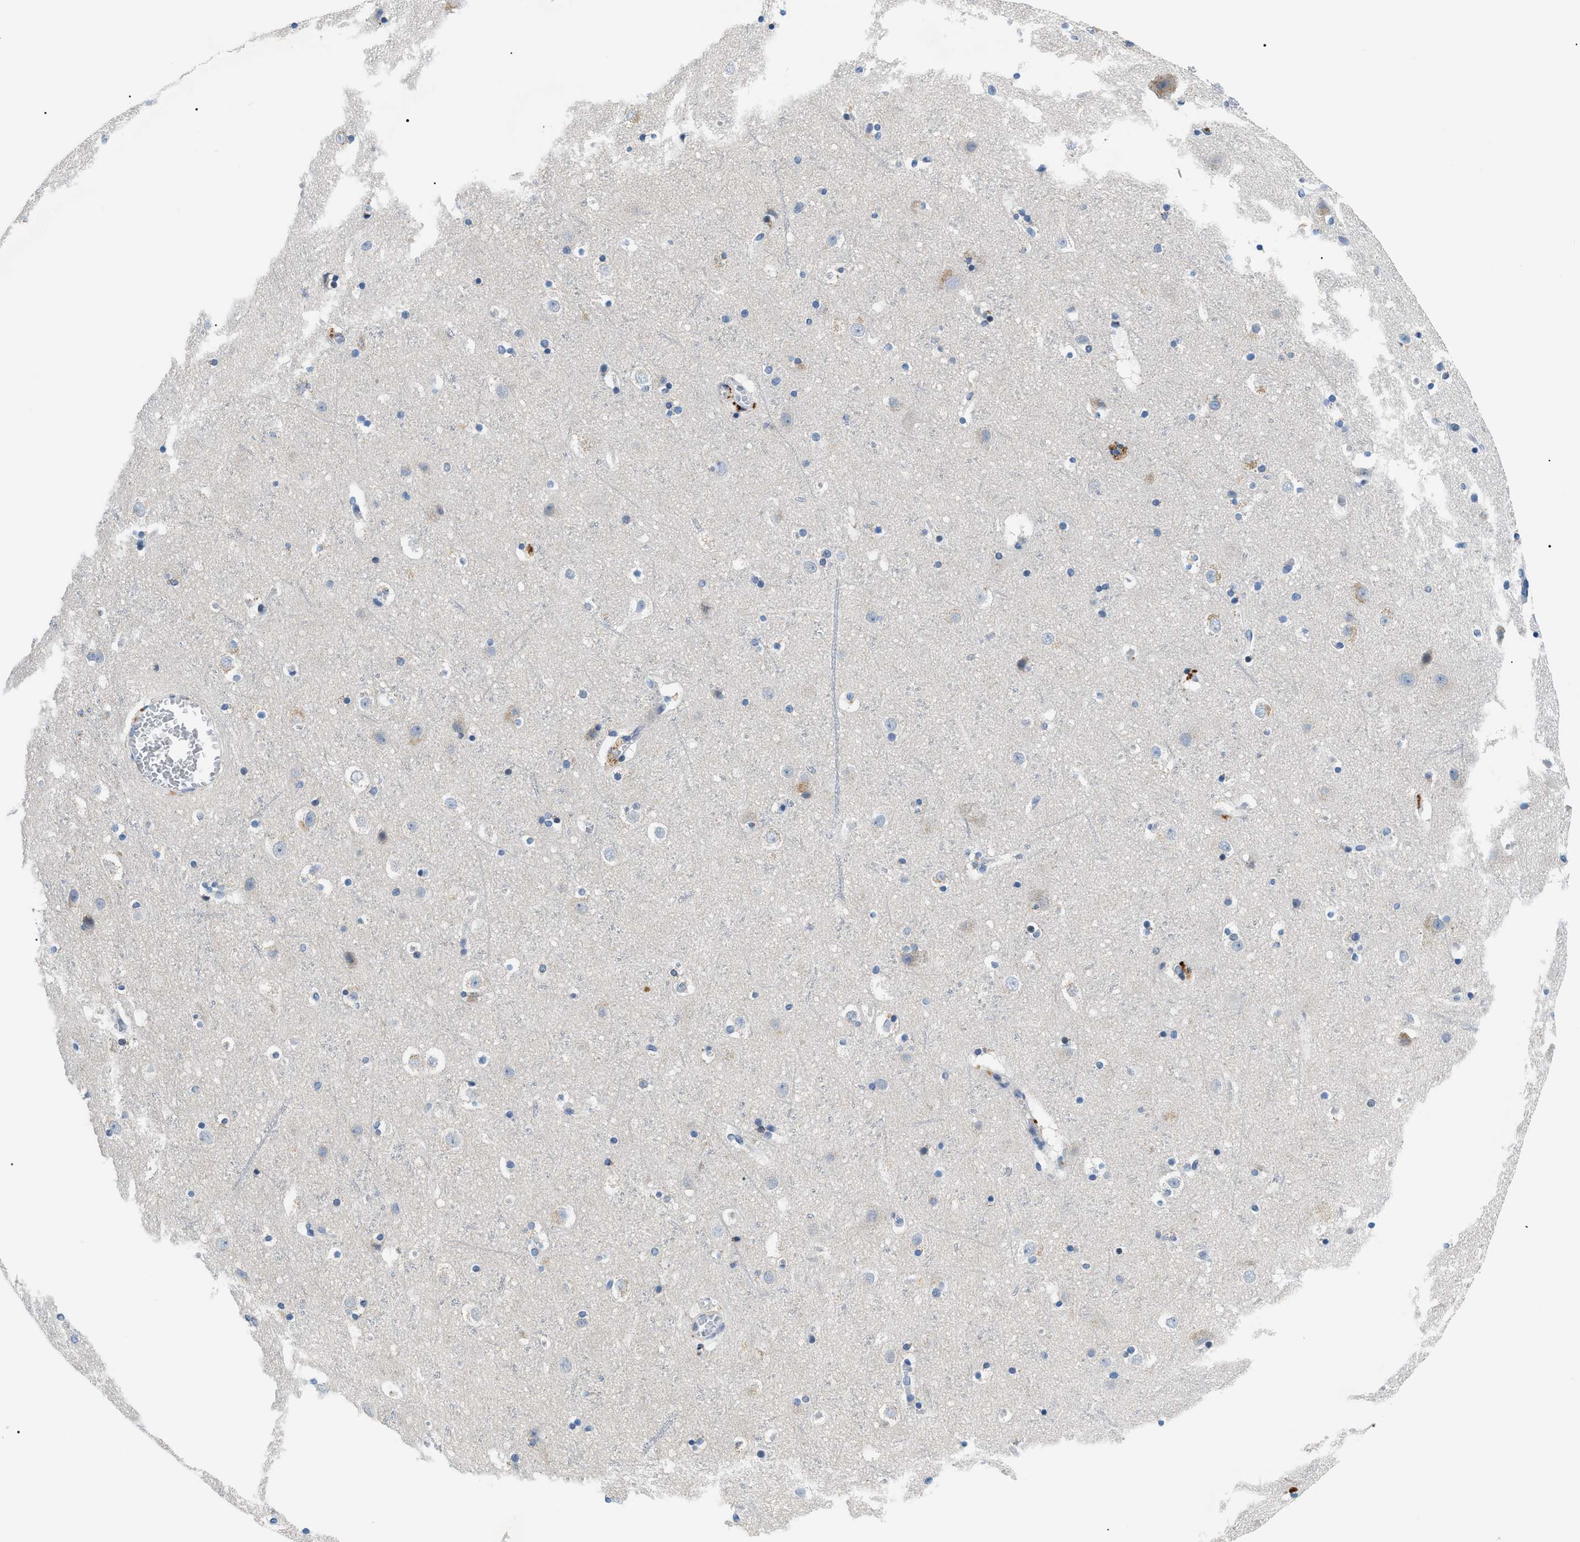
{"staining": {"intensity": "negative", "quantity": "none", "location": "none"}, "tissue": "cerebral cortex", "cell_type": "Endothelial cells", "image_type": "normal", "snomed": [{"axis": "morphology", "description": "Normal tissue, NOS"}, {"axis": "topography", "description": "Cerebral cortex"}], "caption": "Immunohistochemistry of unremarkable cerebral cortex shows no expression in endothelial cells. (DAB IHC with hematoxylin counter stain).", "gene": "SMARCC1", "patient": {"sex": "male", "age": 45}}